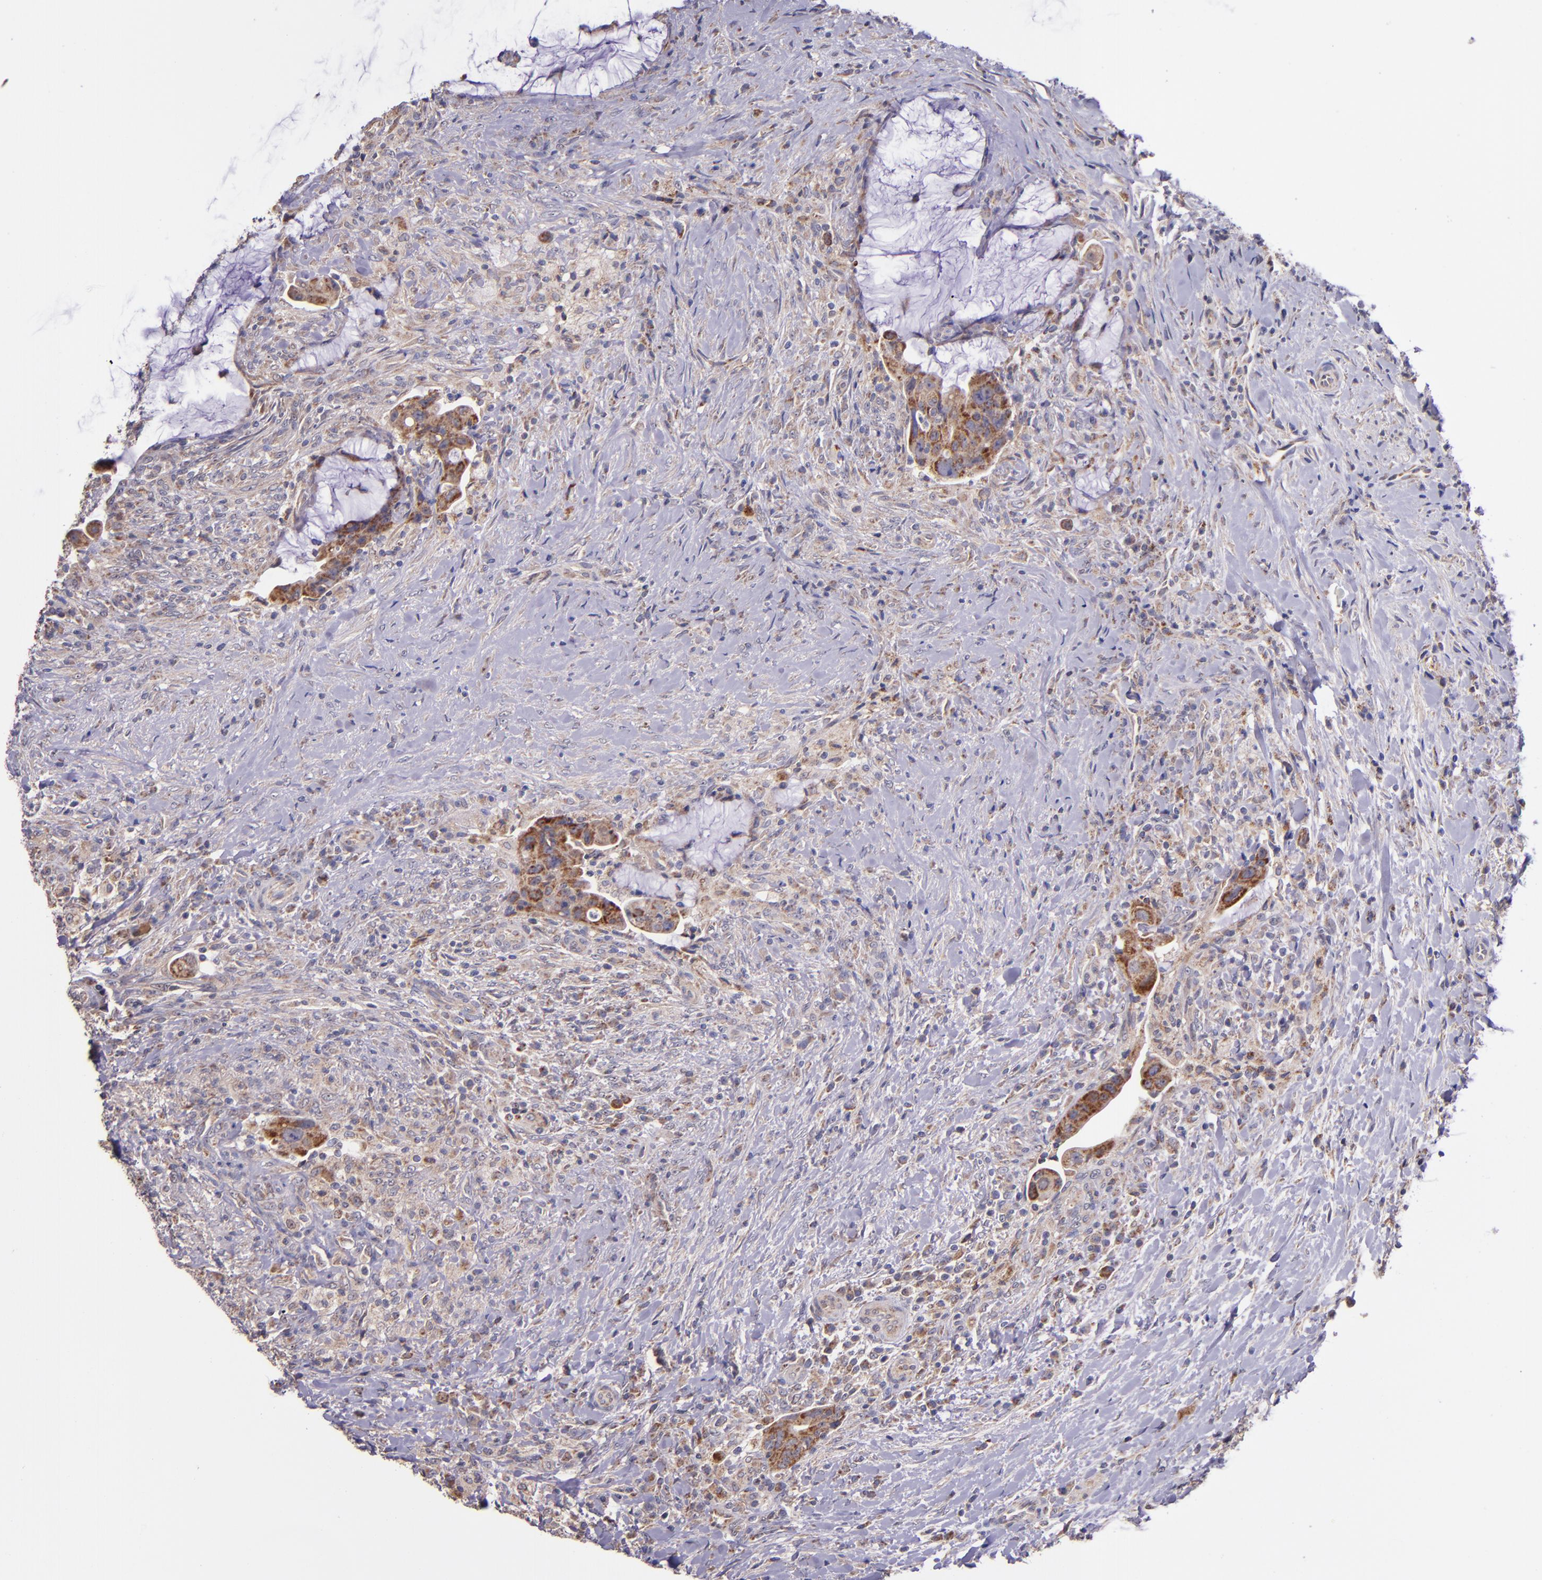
{"staining": {"intensity": "moderate", "quantity": ">75%", "location": "cytoplasmic/membranous"}, "tissue": "colorectal cancer", "cell_type": "Tumor cells", "image_type": "cancer", "snomed": [{"axis": "morphology", "description": "Adenocarcinoma, NOS"}, {"axis": "topography", "description": "Rectum"}], "caption": "This micrograph demonstrates IHC staining of colorectal cancer (adenocarcinoma), with medium moderate cytoplasmic/membranous staining in about >75% of tumor cells.", "gene": "SHC1", "patient": {"sex": "female", "age": 71}}